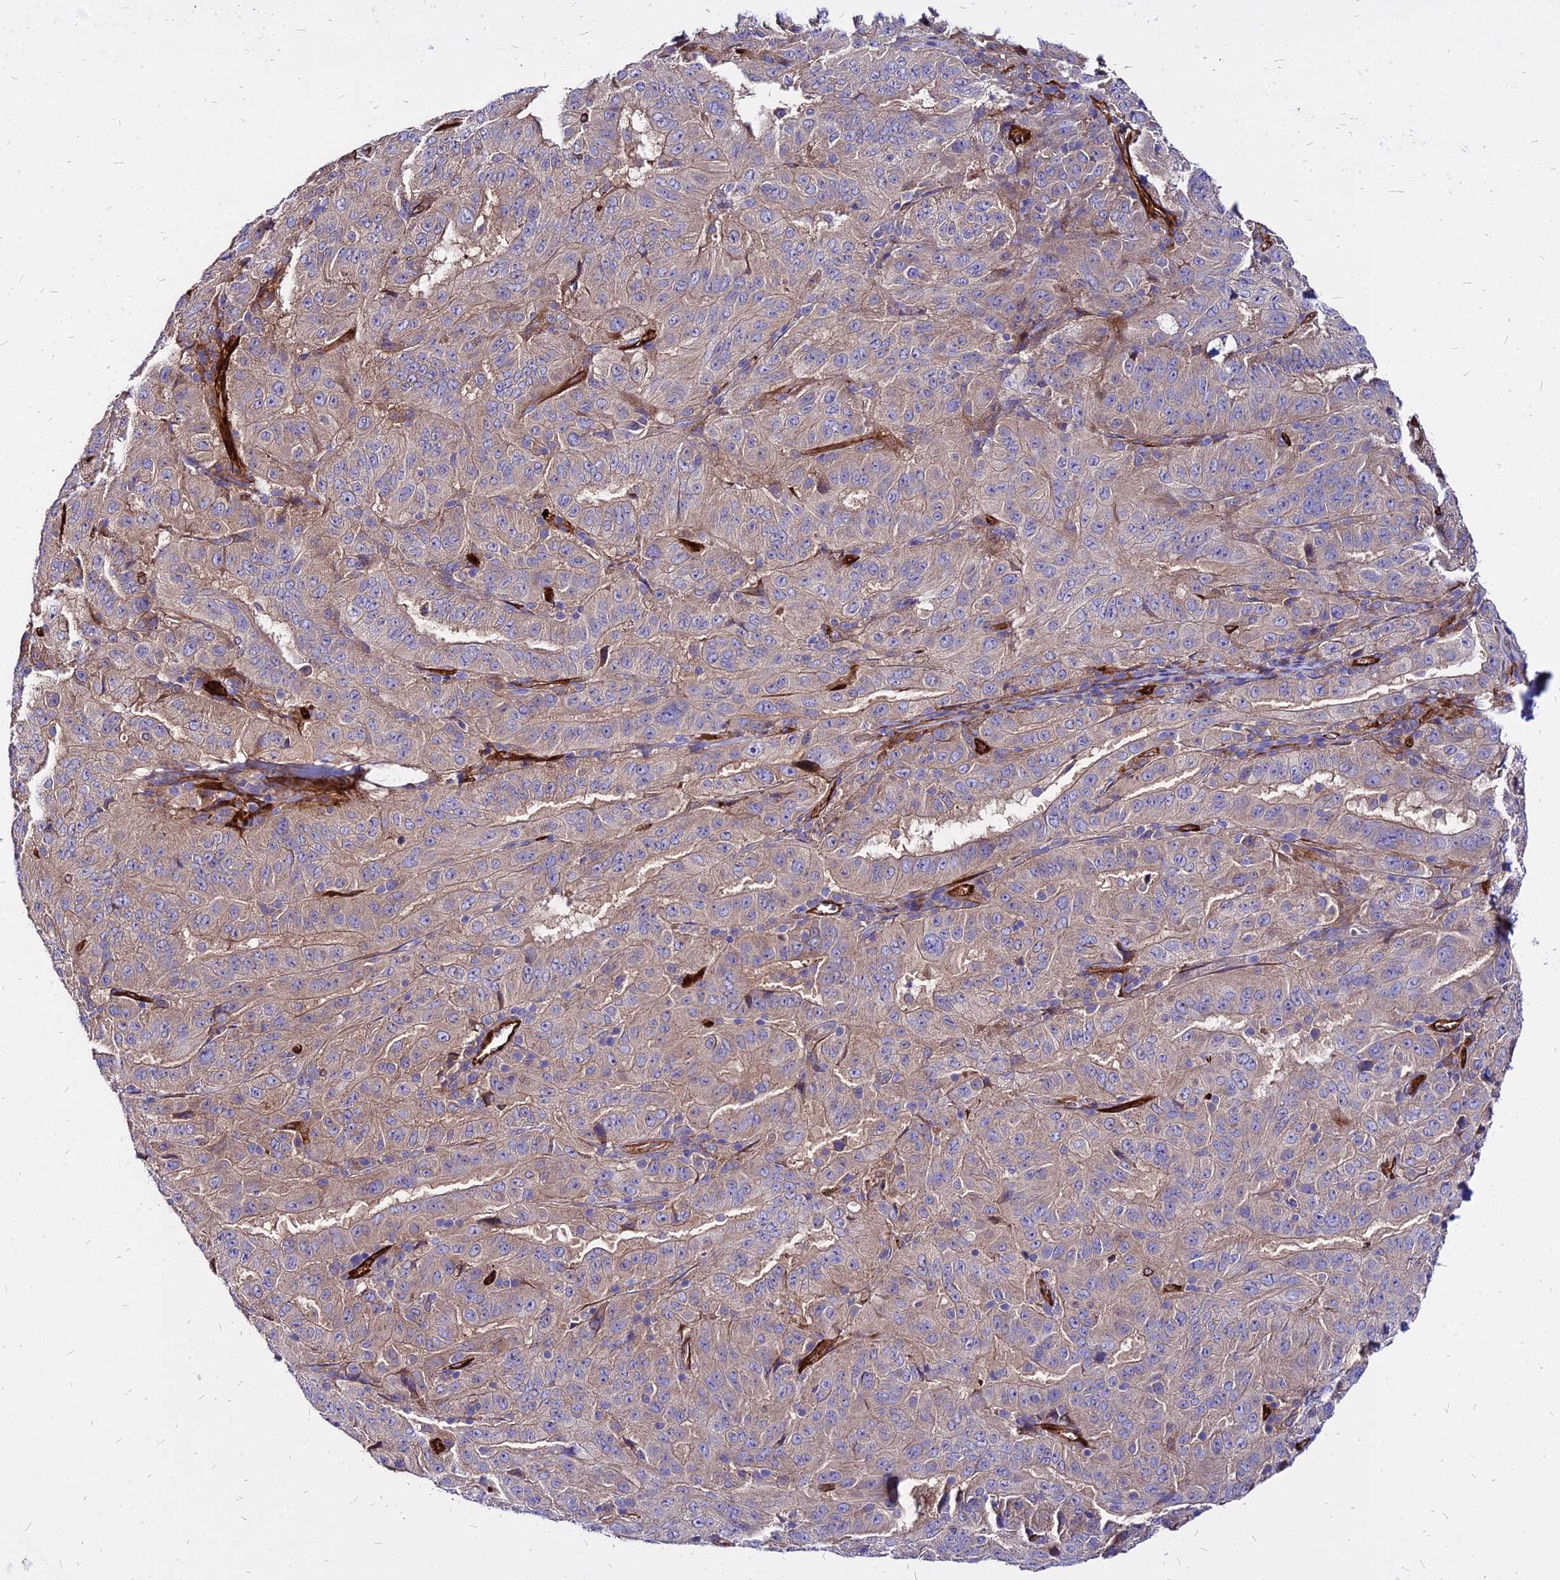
{"staining": {"intensity": "weak", "quantity": "25%-75%", "location": "cytoplasmic/membranous"}, "tissue": "pancreatic cancer", "cell_type": "Tumor cells", "image_type": "cancer", "snomed": [{"axis": "morphology", "description": "Adenocarcinoma, NOS"}, {"axis": "topography", "description": "Pancreas"}], "caption": "Pancreatic cancer tissue exhibits weak cytoplasmic/membranous positivity in about 25%-75% of tumor cells, visualized by immunohistochemistry.", "gene": "COMMD10", "patient": {"sex": "male", "age": 63}}